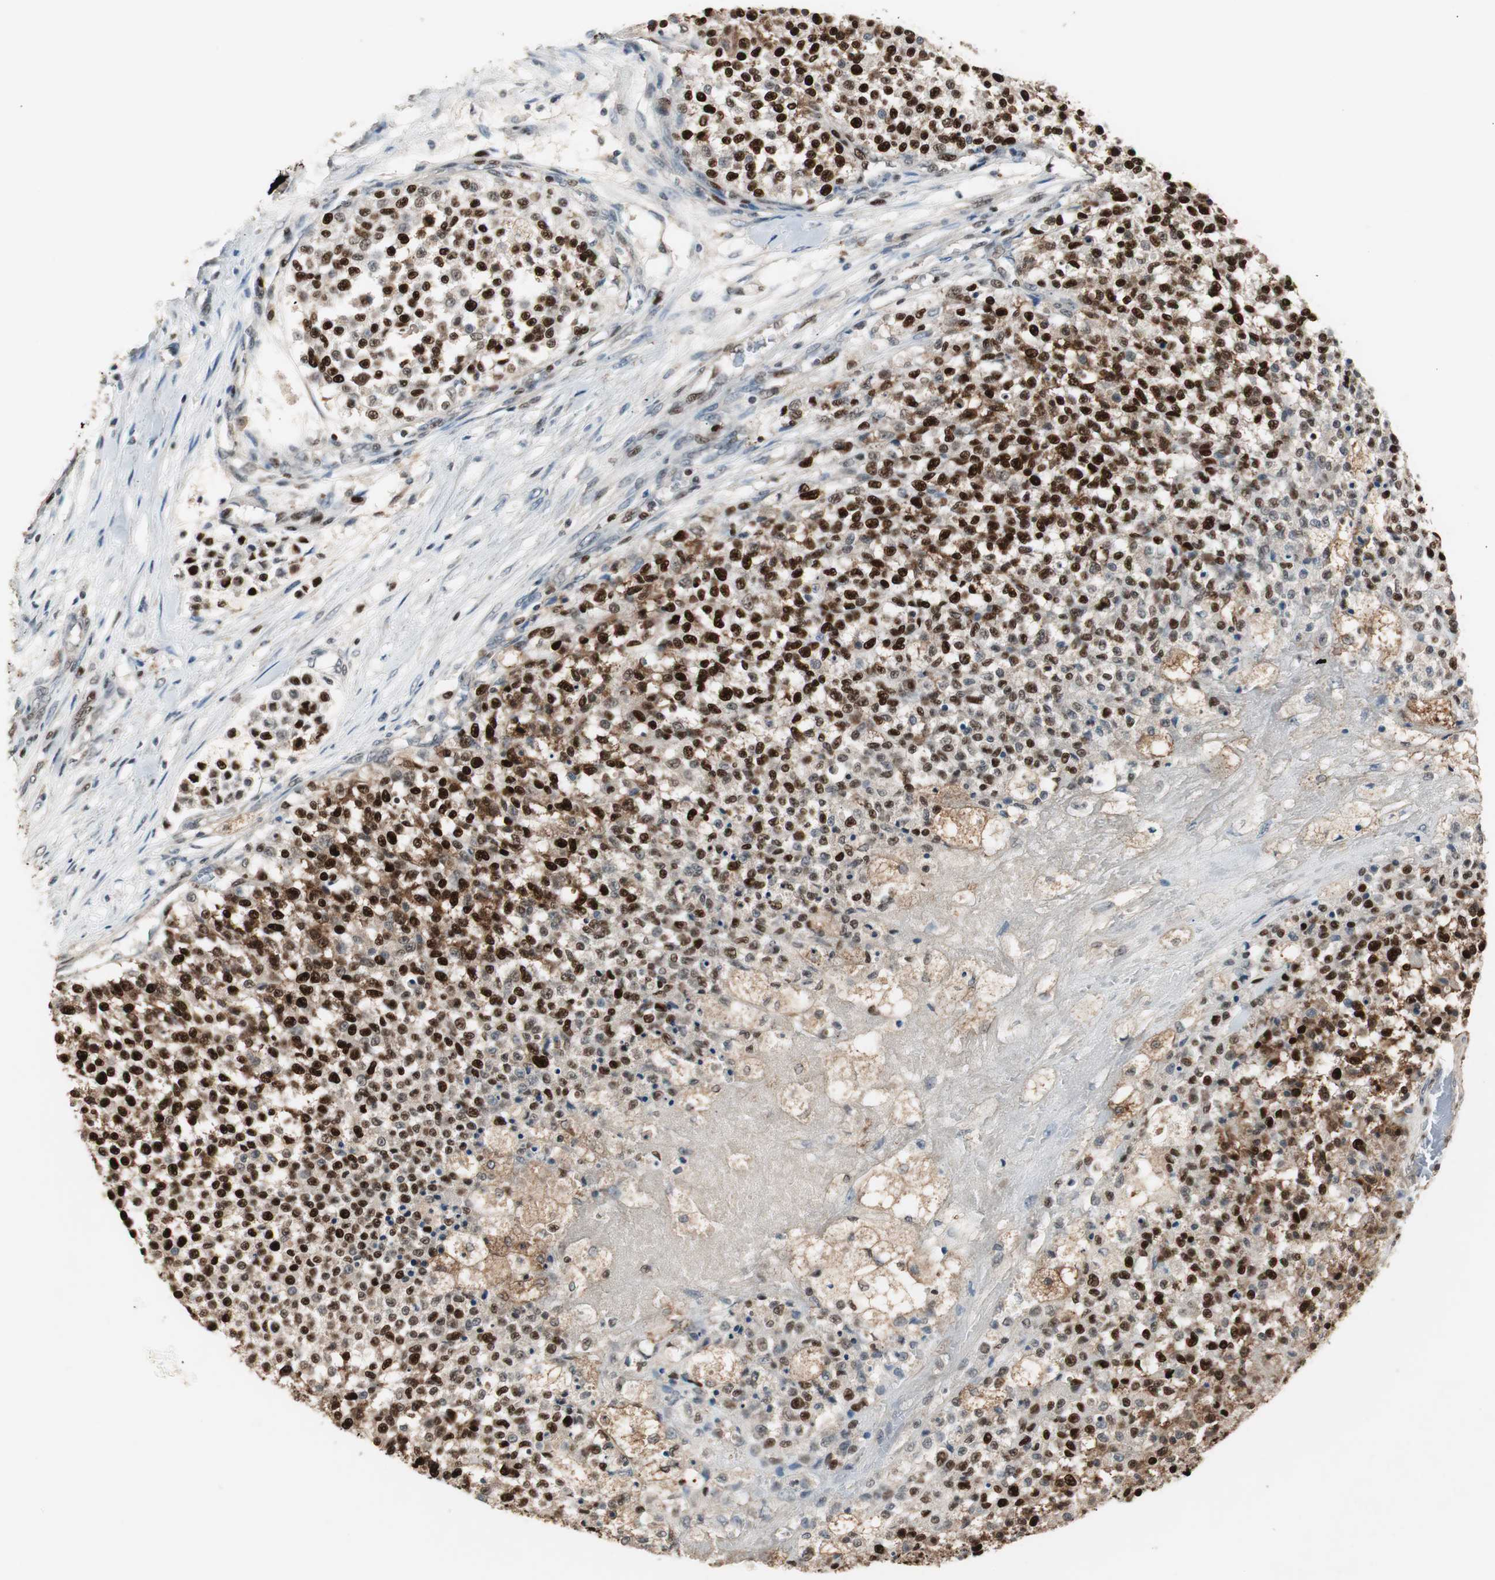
{"staining": {"intensity": "strong", "quantity": ">75%", "location": "nuclear"}, "tissue": "testis cancer", "cell_type": "Tumor cells", "image_type": "cancer", "snomed": [{"axis": "morphology", "description": "Seminoma, NOS"}, {"axis": "topography", "description": "Testis"}], "caption": "Testis cancer tissue reveals strong nuclear staining in approximately >75% of tumor cells, visualized by immunohistochemistry.", "gene": "FEN1", "patient": {"sex": "male", "age": 59}}